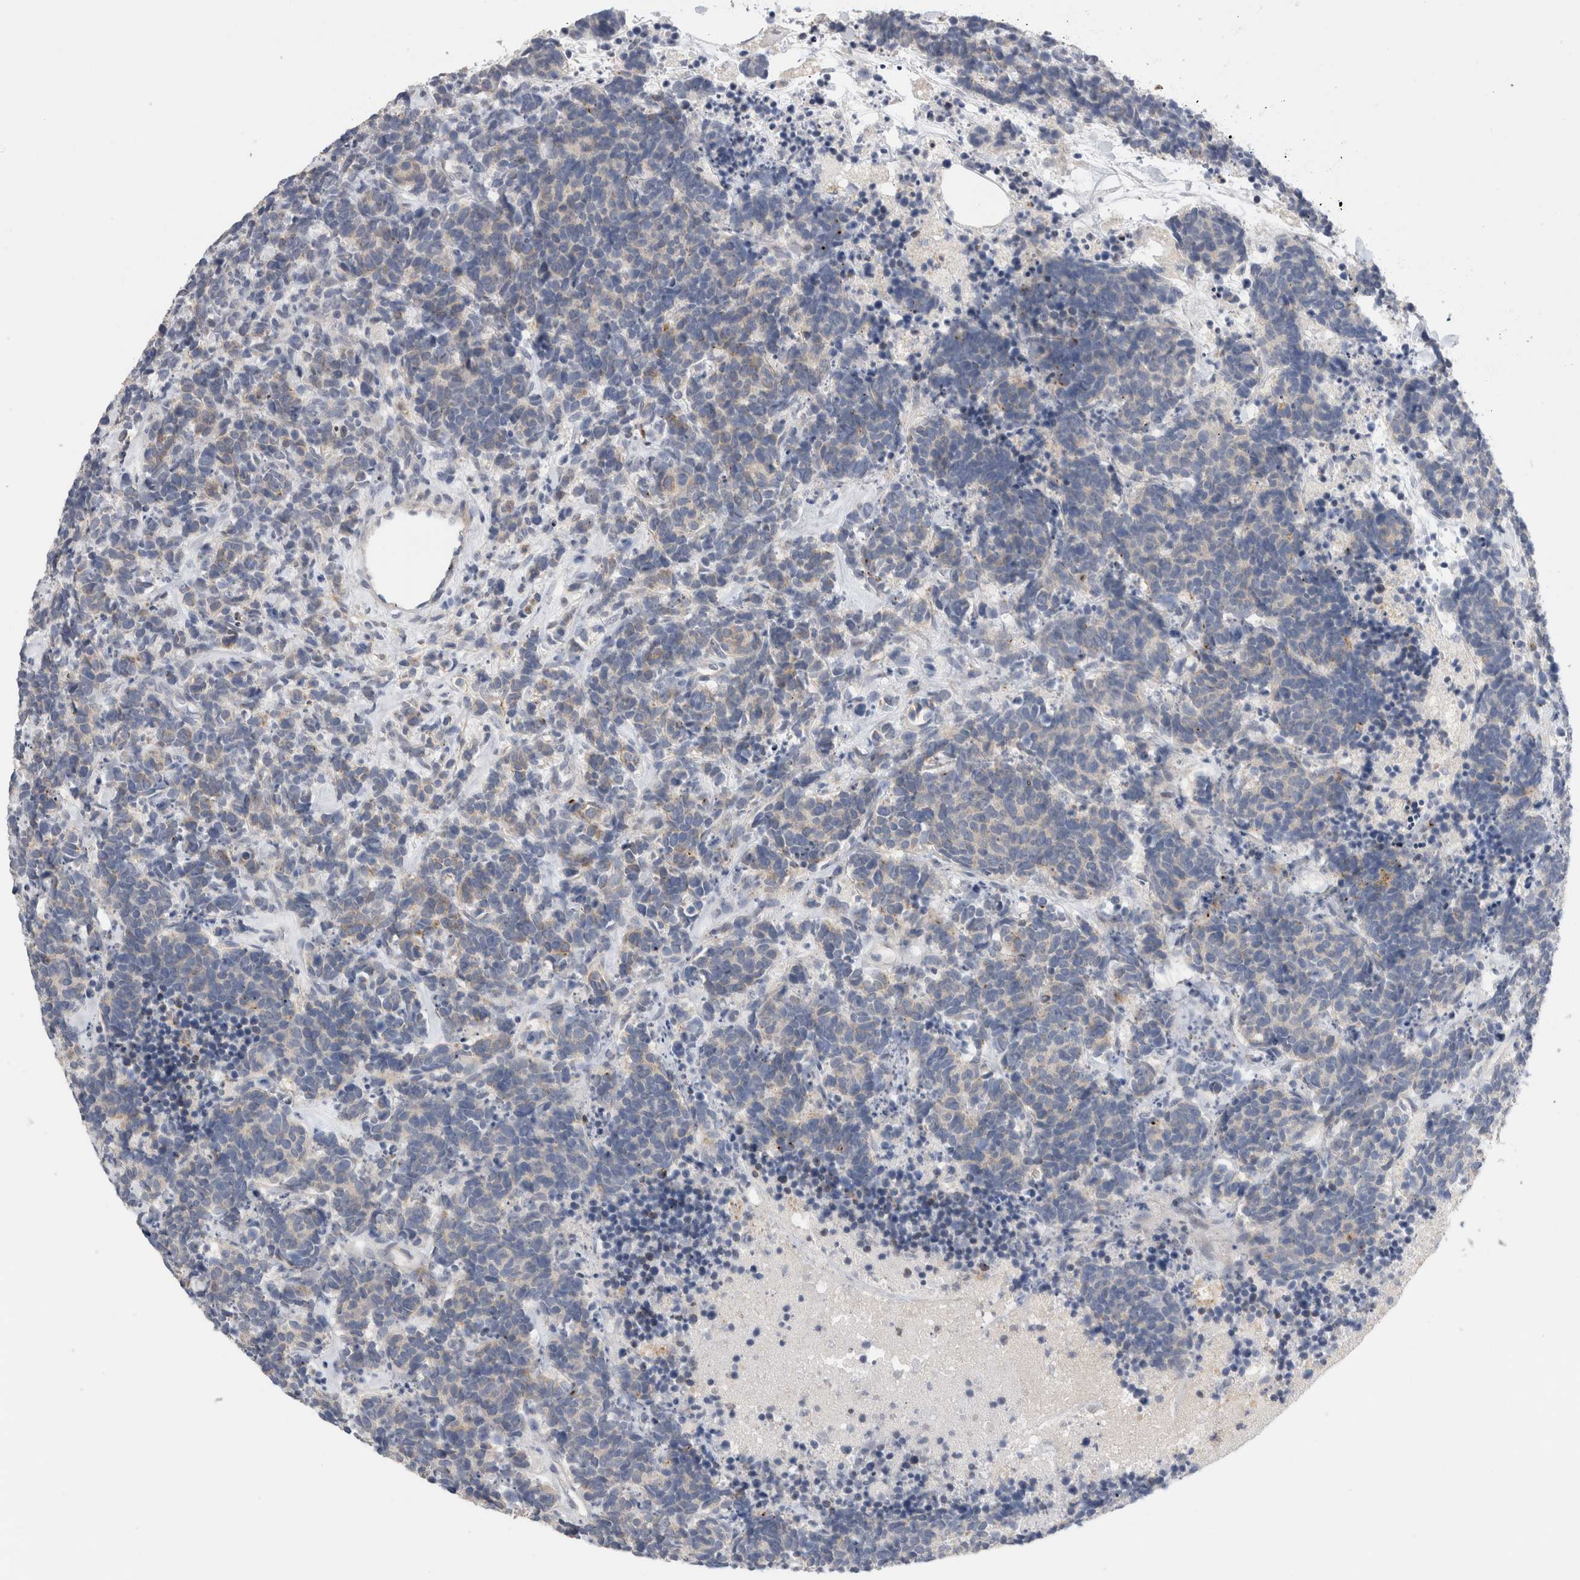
{"staining": {"intensity": "weak", "quantity": "<25%", "location": "cytoplasmic/membranous"}, "tissue": "carcinoid", "cell_type": "Tumor cells", "image_type": "cancer", "snomed": [{"axis": "morphology", "description": "Carcinoma, NOS"}, {"axis": "morphology", "description": "Carcinoid, malignant, NOS"}, {"axis": "topography", "description": "Urinary bladder"}], "caption": "Immunohistochemistry image of carcinoid stained for a protein (brown), which displays no expression in tumor cells.", "gene": "SLC20A2", "patient": {"sex": "male", "age": 57}}